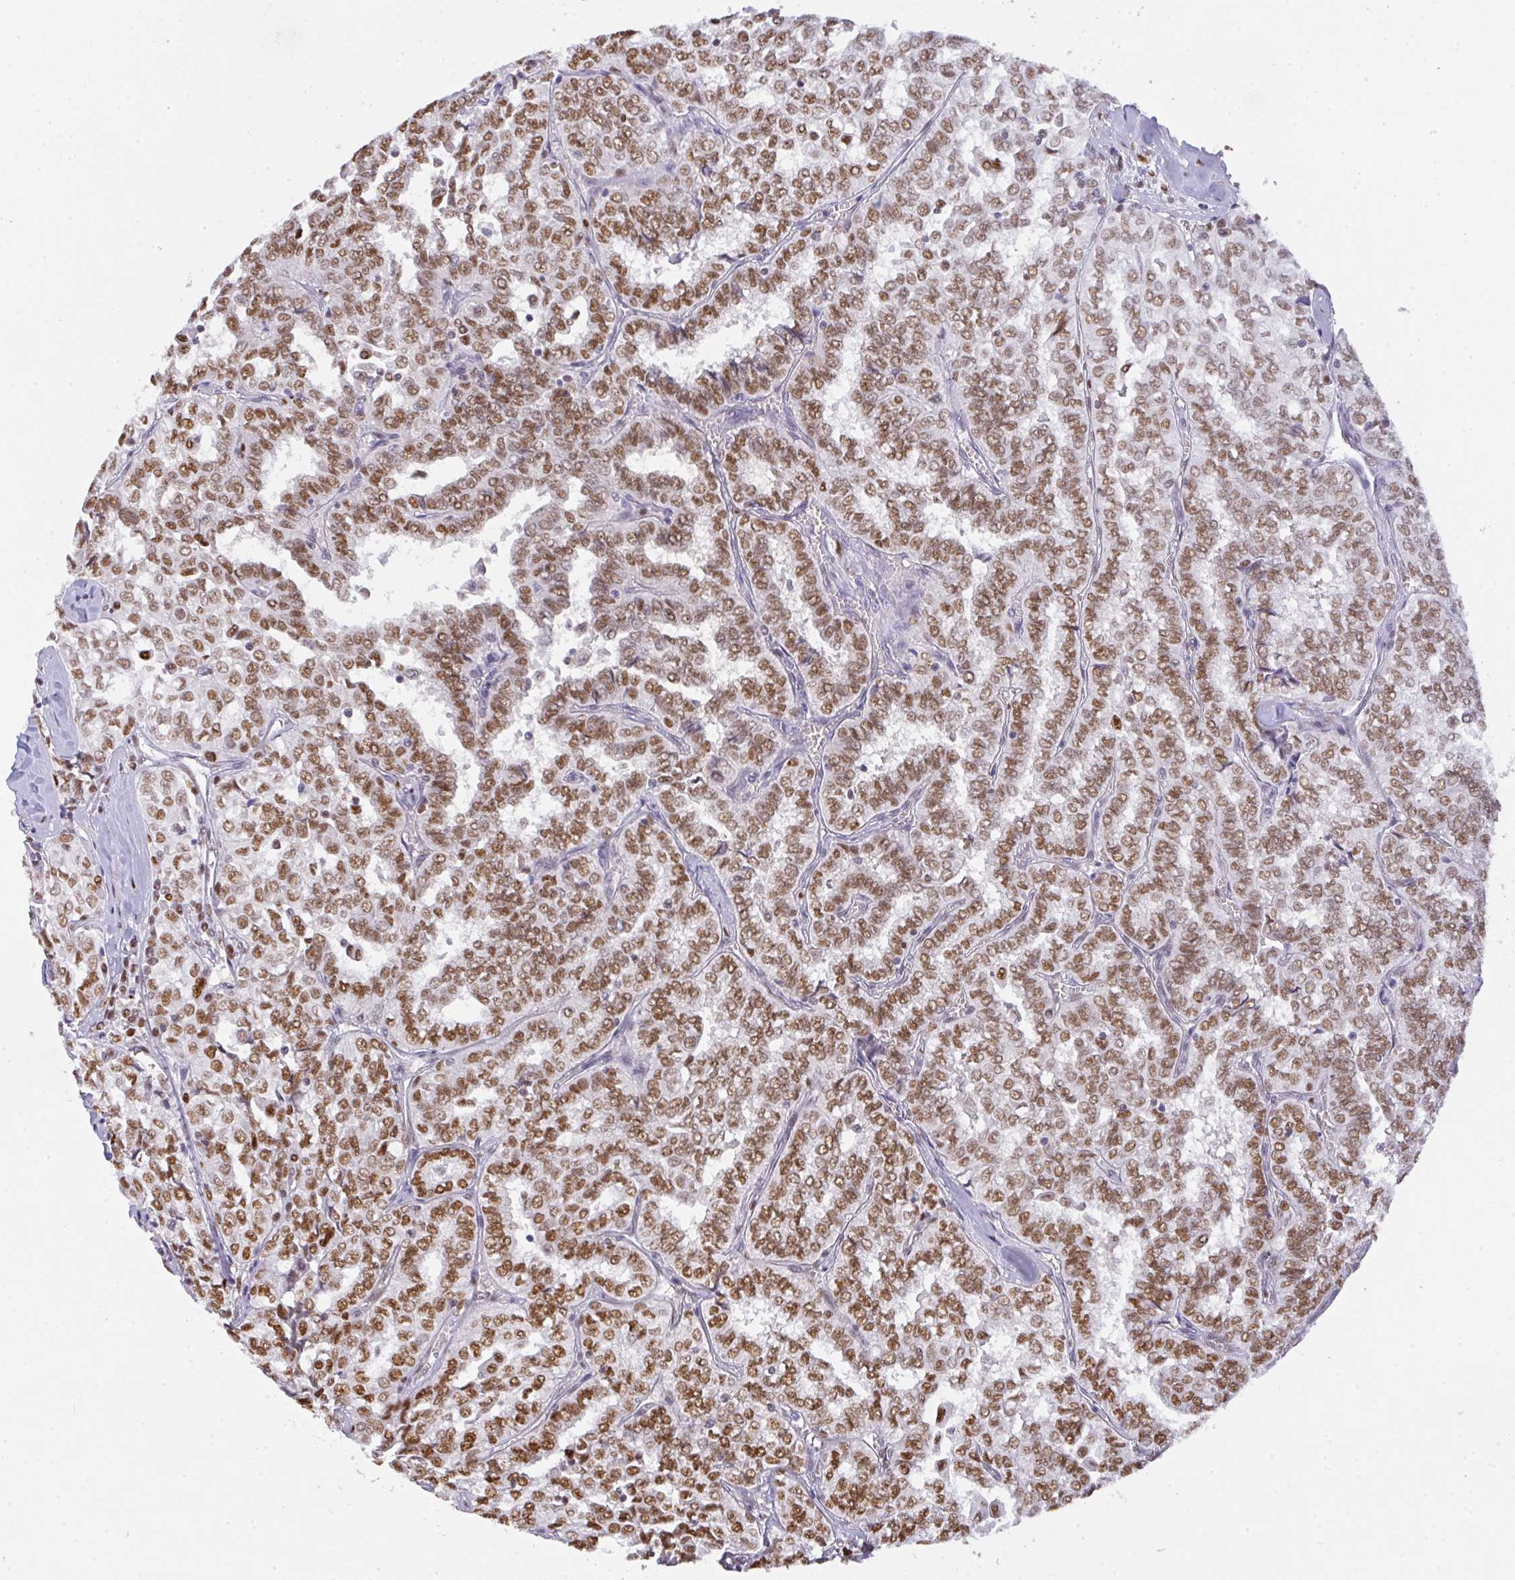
{"staining": {"intensity": "moderate", "quantity": ">75%", "location": "nuclear"}, "tissue": "thyroid cancer", "cell_type": "Tumor cells", "image_type": "cancer", "snomed": [{"axis": "morphology", "description": "Papillary adenocarcinoma, NOS"}, {"axis": "topography", "description": "Thyroid gland"}], "caption": "DAB immunohistochemical staining of papillary adenocarcinoma (thyroid) reveals moderate nuclear protein staining in about >75% of tumor cells.", "gene": "BBX", "patient": {"sex": "female", "age": 30}}